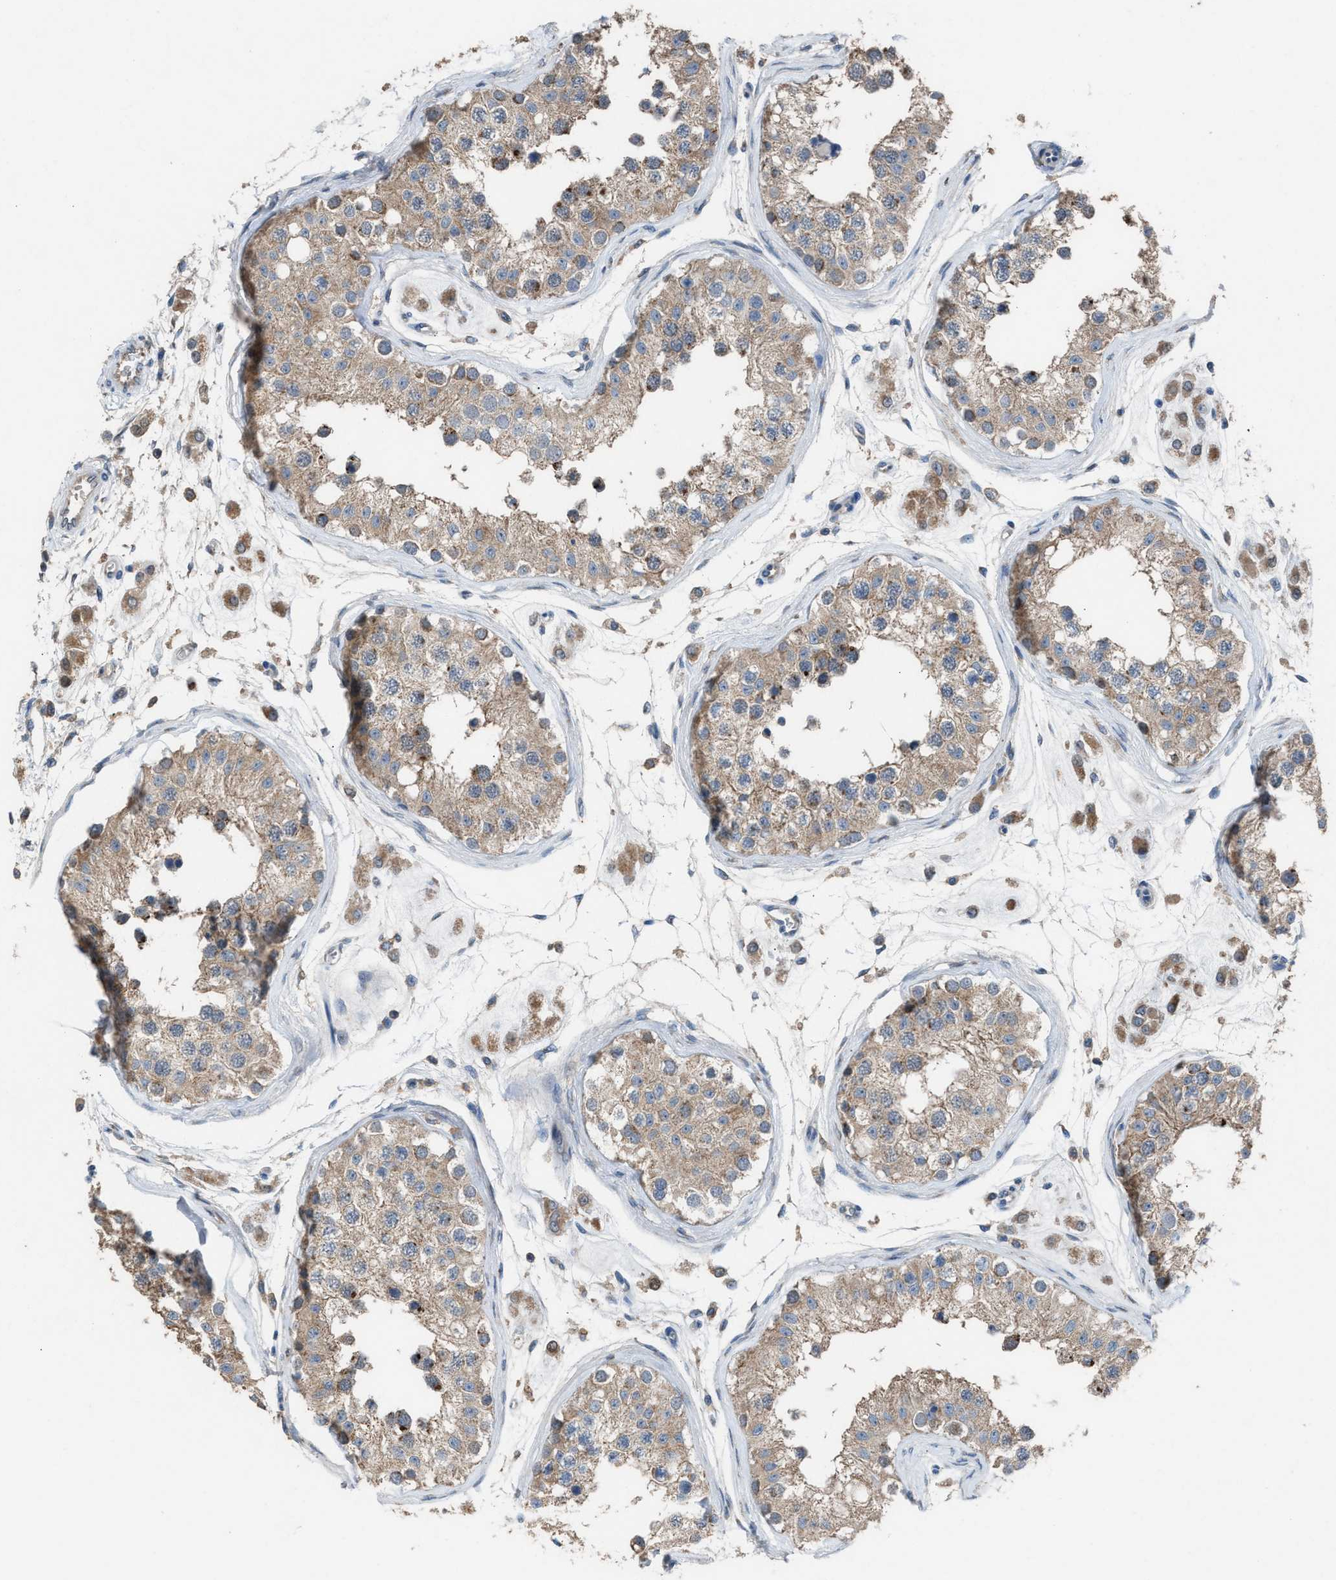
{"staining": {"intensity": "weak", "quantity": ">75%", "location": "cytoplasmic/membranous"}, "tissue": "testis", "cell_type": "Cells in seminiferous ducts", "image_type": "normal", "snomed": [{"axis": "morphology", "description": "Normal tissue, NOS"}, {"axis": "morphology", "description": "Adenocarcinoma, metastatic, NOS"}, {"axis": "topography", "description": "Testis"}], "caption": "Approximately >75% of cells in seminiferous ducts in normal testis exhibit weak cytoplasmic/membranous protein positivity as visualized by brown immunohistochemical staining.", "gene": "TPK1", "patient": {"sex": "male", "age": 26}}